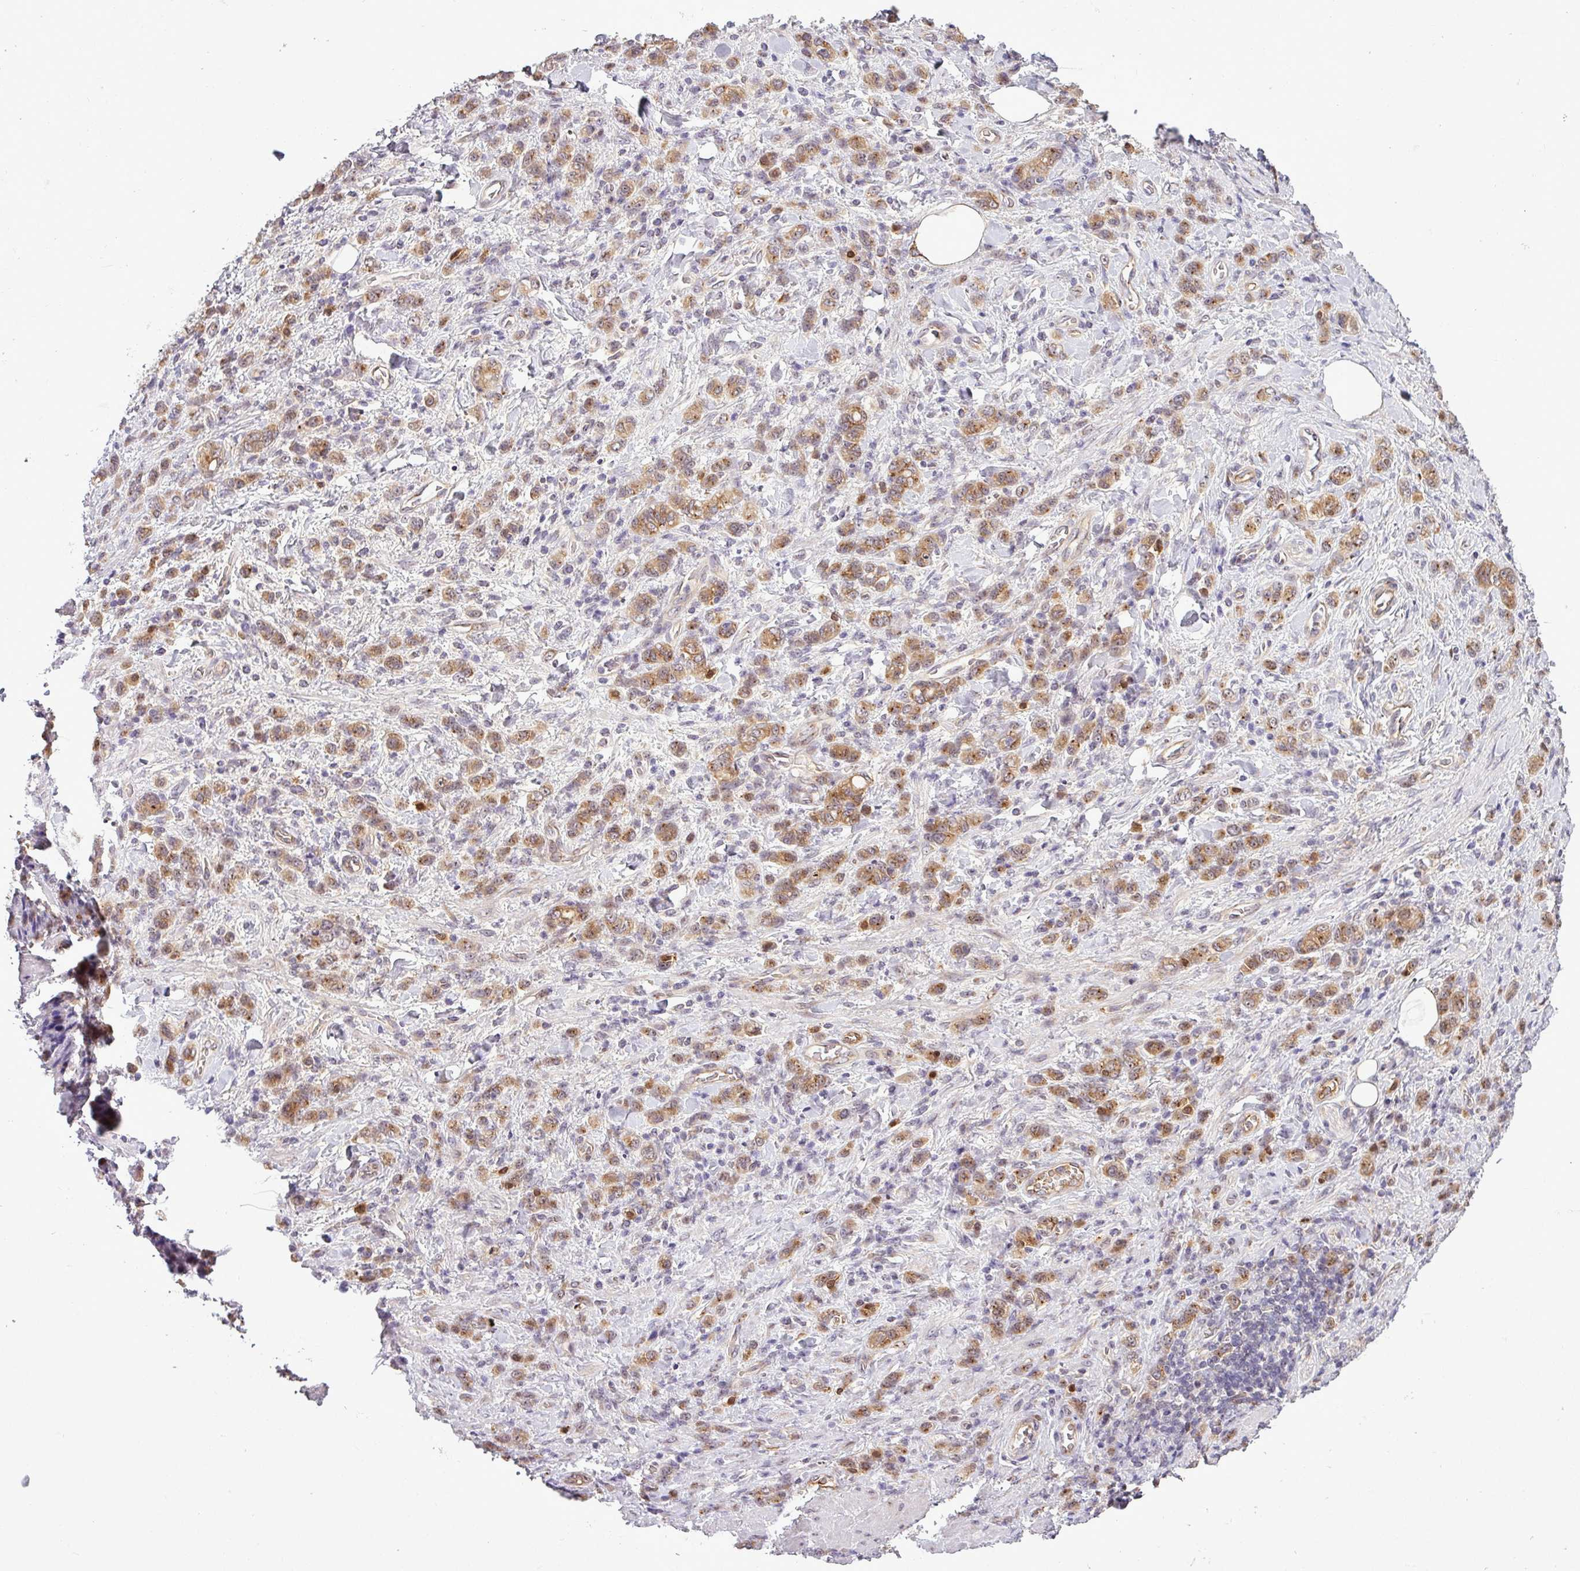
{"staining": {"intensity": "moderate", "quantity": ">75%", "location": "cytoplasmic/membranous"}, "tissue": "stomach cancer", "cell_type": "Tumor cells", "image_type": "cancer", "snomed": [{"axis": "morphology", "description": "Adenocarcinoma, NOS"}, {"axis": "topography", "description": "Stomach"}], "caption": "A micrograph showing moderate cytoplasmic/membranous staining in about >75% of tumor cells in stomach adenocarcinoma, as visualized by brown immunohistochemical staining.", "gene": "PCDH1", "patient": {"sex": "male", "age": 77}}